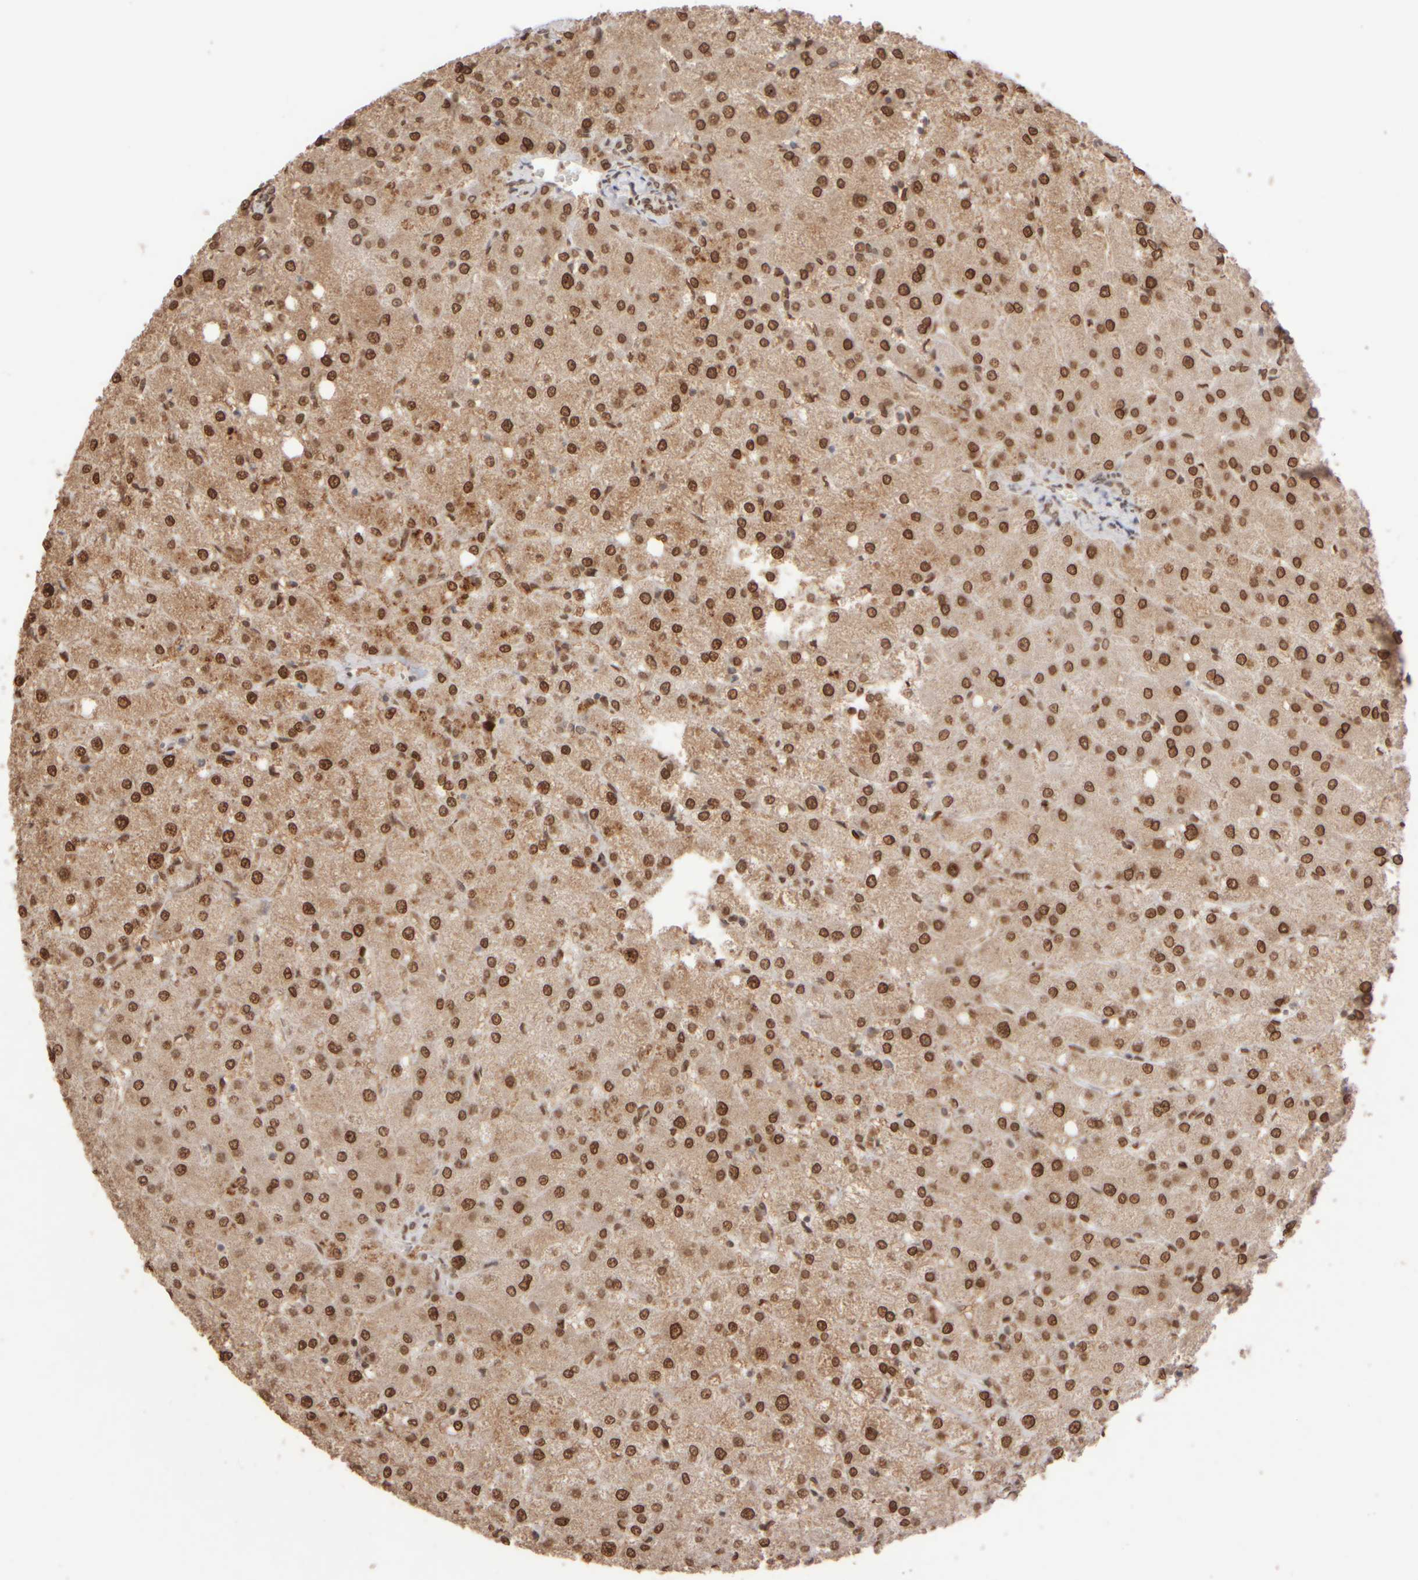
{"staining": {"intensity": "moderate", "quantity": ">75%", "location": "cytoplasmic/membranous,nuclear"}, "tissue": "liver", "cell_type": "Cholangiocytes", "image_type": "normal", "snomed": [{"axis": "morphology", "description": "Normal tissue, NOS"}, {"axis": "topography", "description": "Liver"}], "caption": "The histopathology image shows immunohistochemical staining of normal liver. There is moderate cytoplasmic/membranous,nuclear staining is seen in approximately >75% of cholangiocytes. Nuclei are stained in blue.", "gene": "ZC3HC1", "patient": {"sex": "female", "age": 54}}